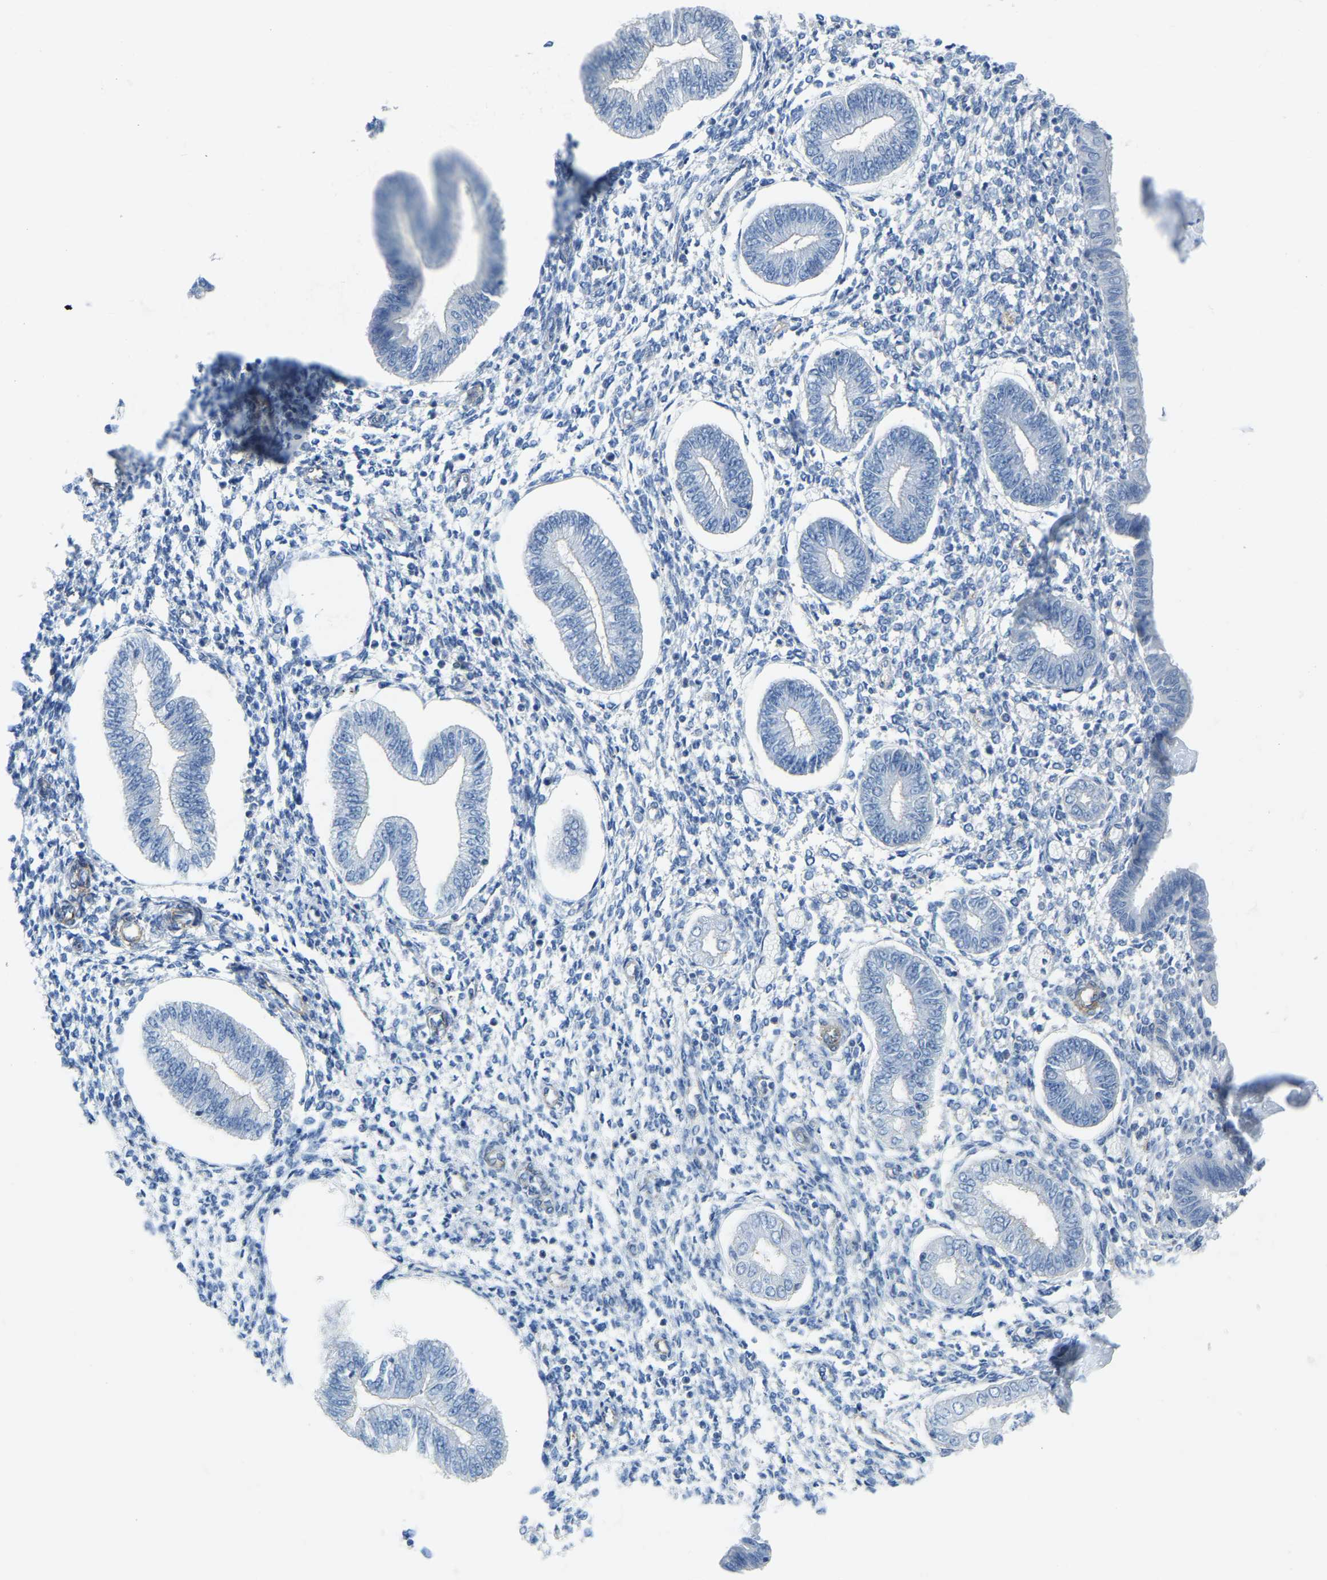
{"staining": {"intensity": "negative", "quantity": "none", "location": "none"}, "tissue": "endometrium", "cell_type": "Cells in endometrial stroma", "image_type": "normal", "snomed": [{"axis": "morphology", "description": "Normal tissue, NOS"}, {"axis": "topography", "description": "Endometrium"}], "caption": "This image is of benign endometrium stained with IHC to label a protein in brown with the nuclei are counter-stained blue. There is no expression in cells in endometrial stroma. (DAB (3,3'-diaminobenzidine) immunohistochemistry with hematoxylin counter stain).", "gene": "MYL3", "patient": {"sex": "female", "age": 50}}